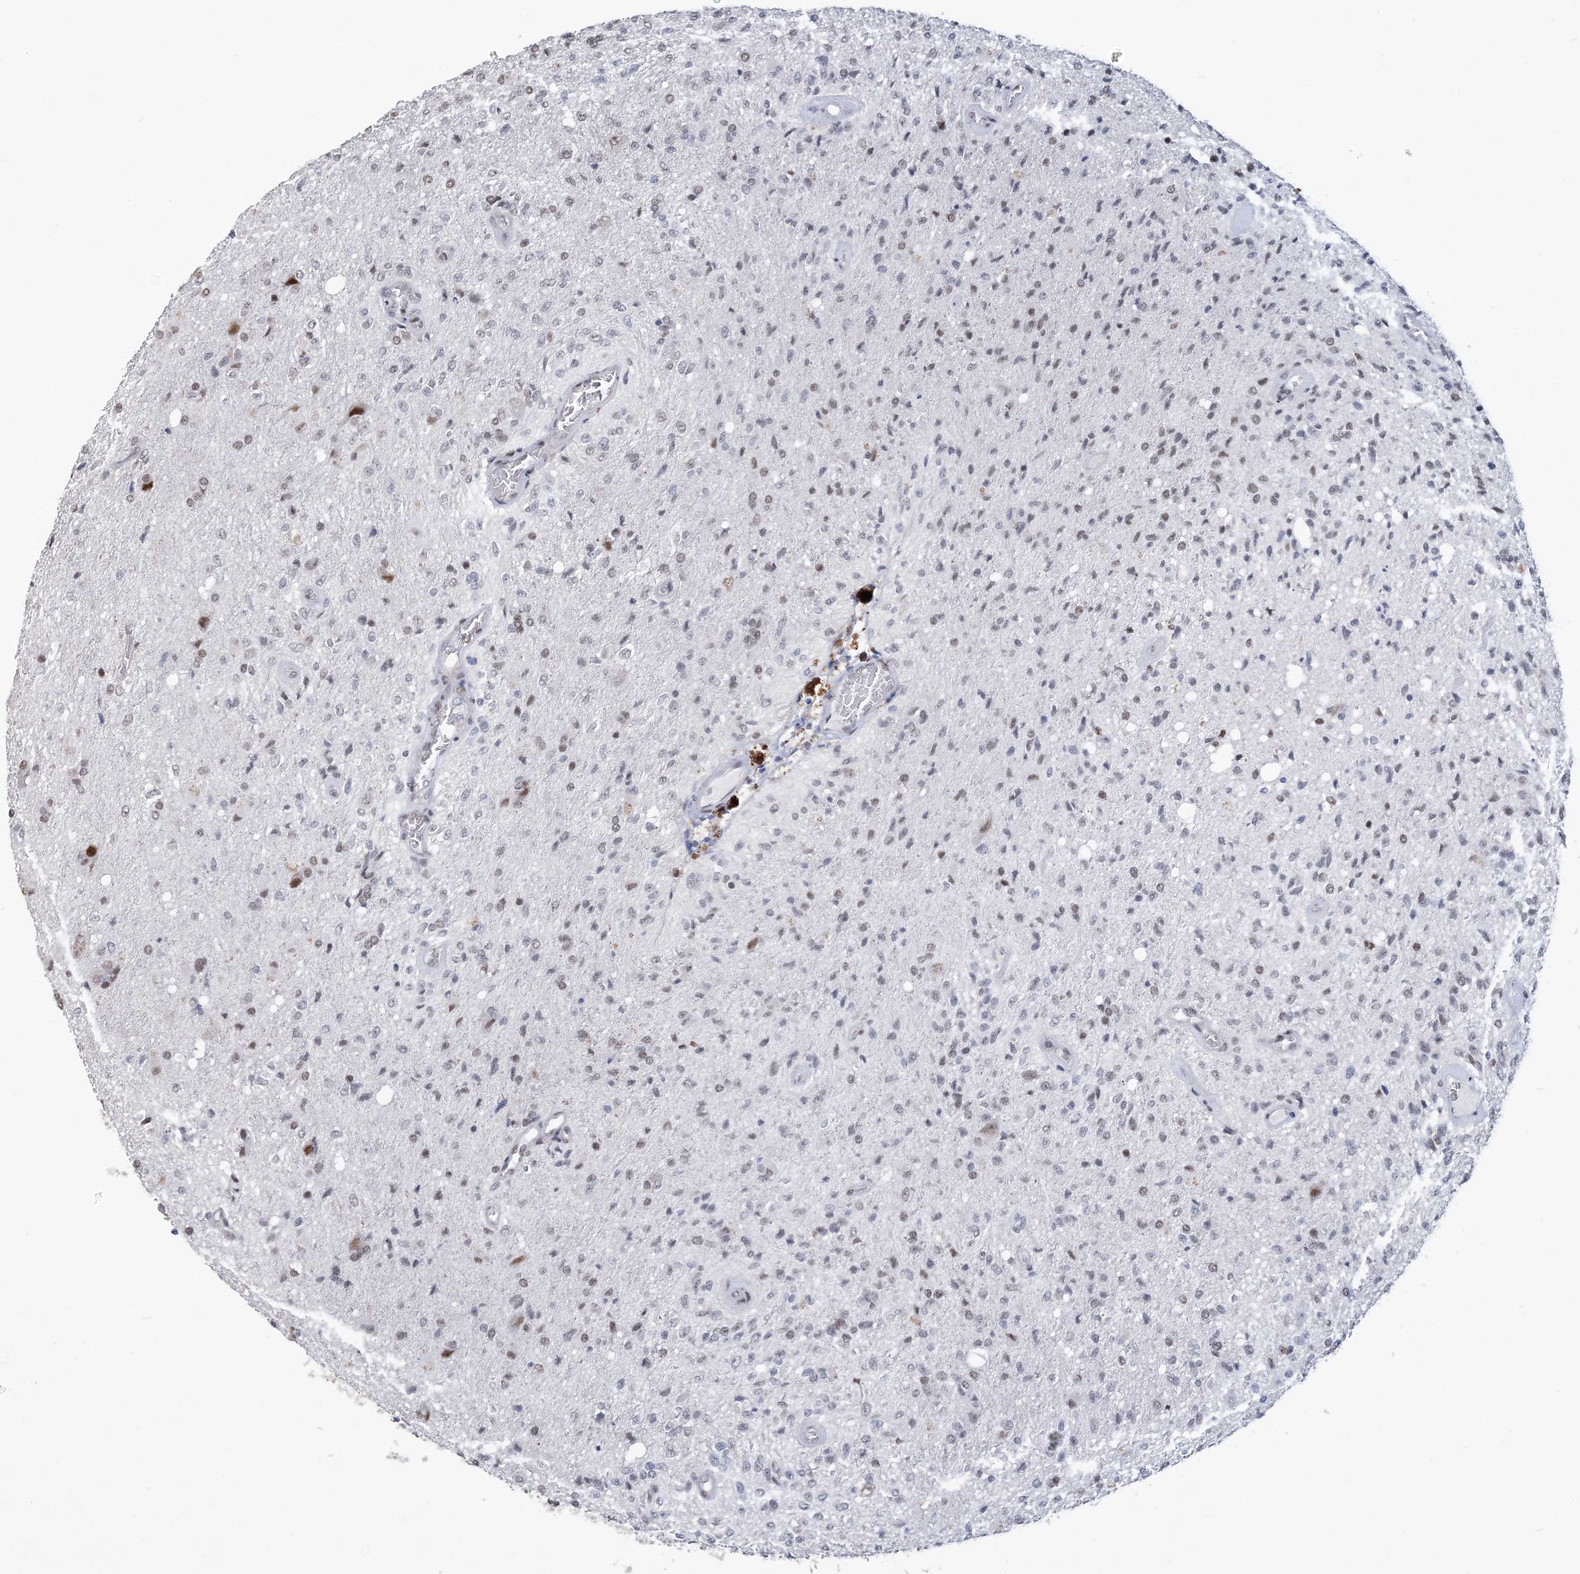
{"staining": {"intensity": "negative", "quantity": "none", "location": "none"}, "tissue": "glioma", "cell_type": "Tumor cells", "image_type": "cancer", "snomed": [{"axis": "morphology", "description": "Normal tissue, NOS"}, {"axis": "morphology", "description": "Glioma, malignant, High grade"}, {"axis": "topography", "description": "Cerebral cortex"}], "caption": "The photomicrograph exhibits no staining of tumor cells in glioma. (Brightfield microscopy of DAB immunohistochemistry at high magnification).", "gene": "ZBTB7A", "patient": {"sex": "male", "age": 77}}